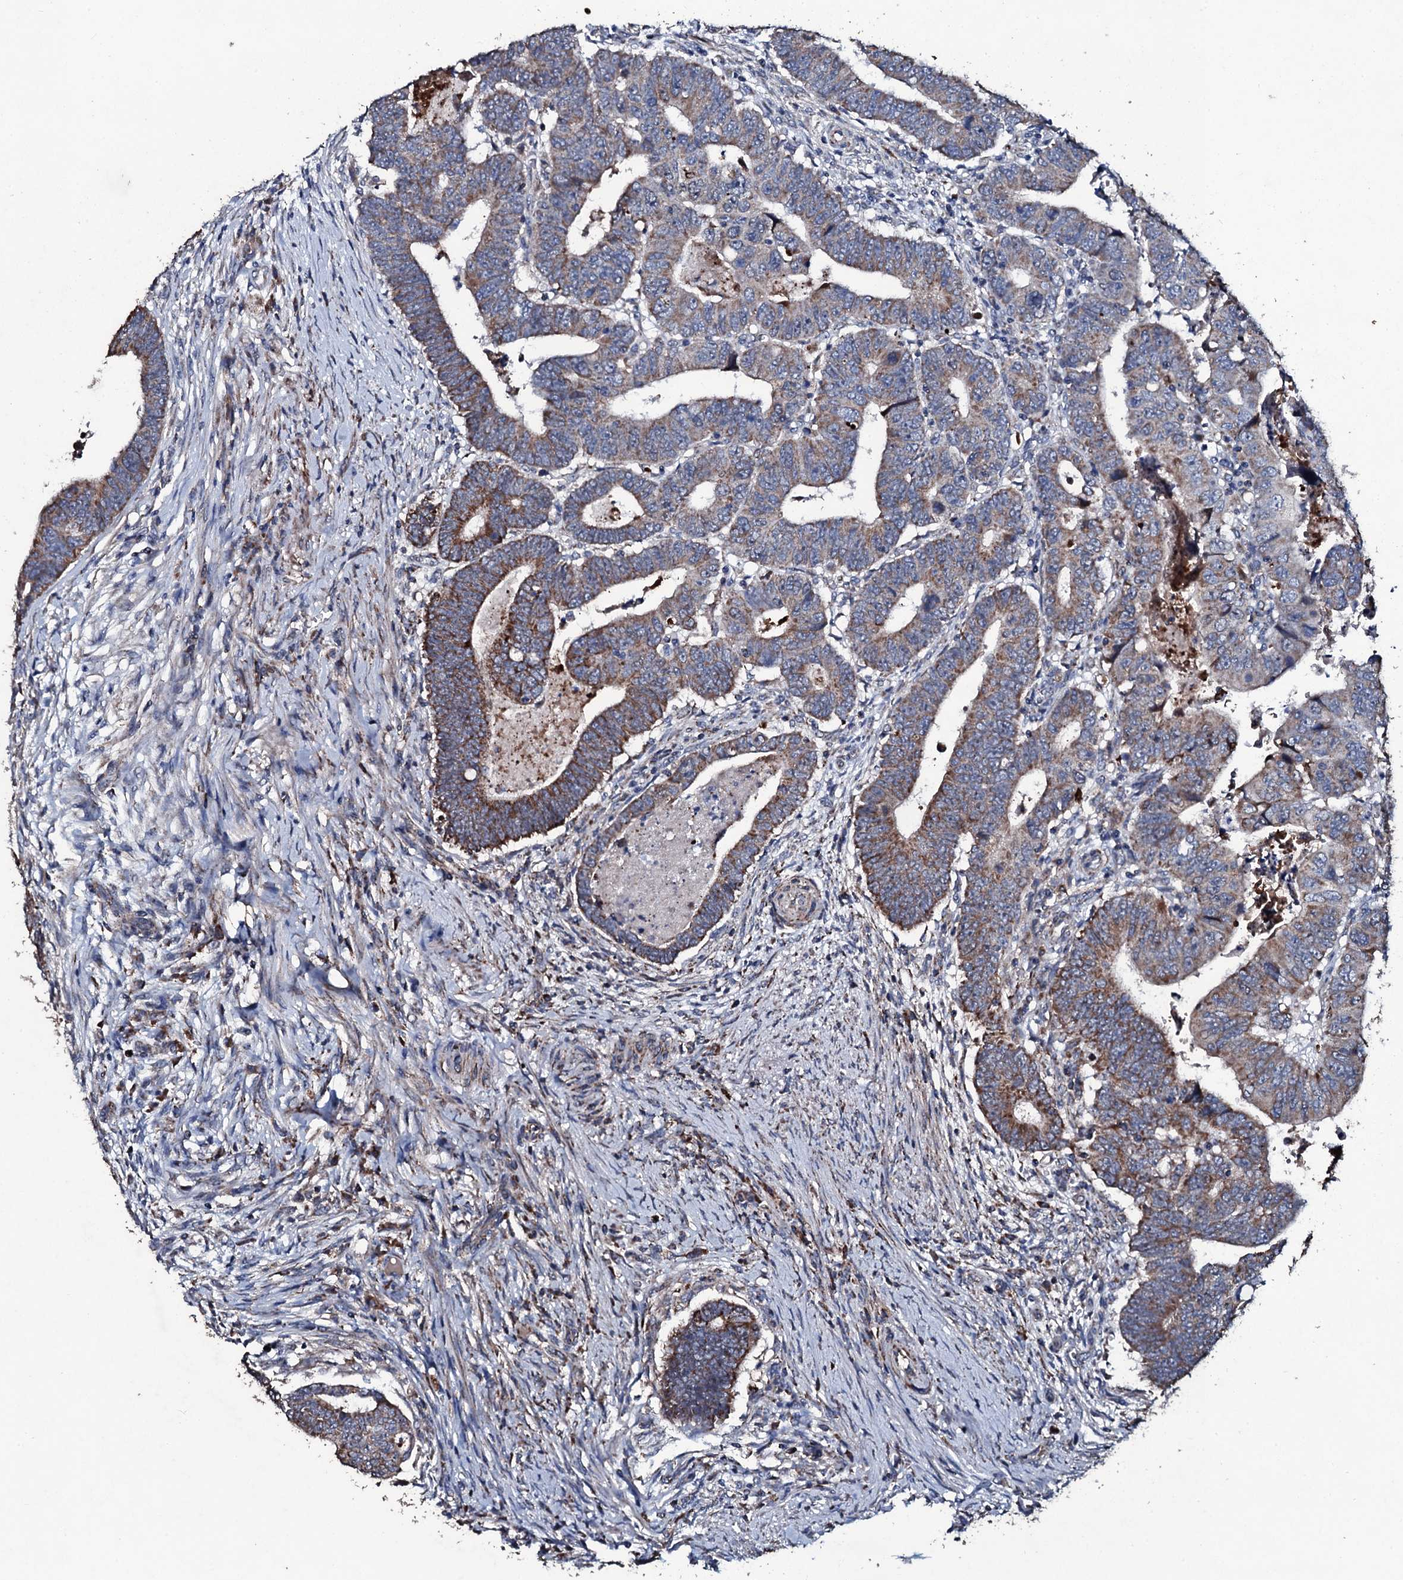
{"staining": {"intensity": "moderate", "quantity": "25%-75%", "location": "cytoplasmic/membranous"}, "tissue": "colorectal cancer", "cell_type": "Tumor cells", "image_type": "cancer", "snomed": [{"axis": "morphology", "description": "Normal tissue, NOS"}, {"axis": "morphology", "description": "Adenocarcinoma, NOS"}, {"axis": "topography", "description": "Rectum"}], "caption": "Human adenocarcinoma (colorectal) stained for a protein (brown) displays moderate cytoplasmic/membranous positive staining in approximately 25%-75% of tumor cells.", "gene": "DYNC2I2", "patient": {"sex": "female", "age": 65}}